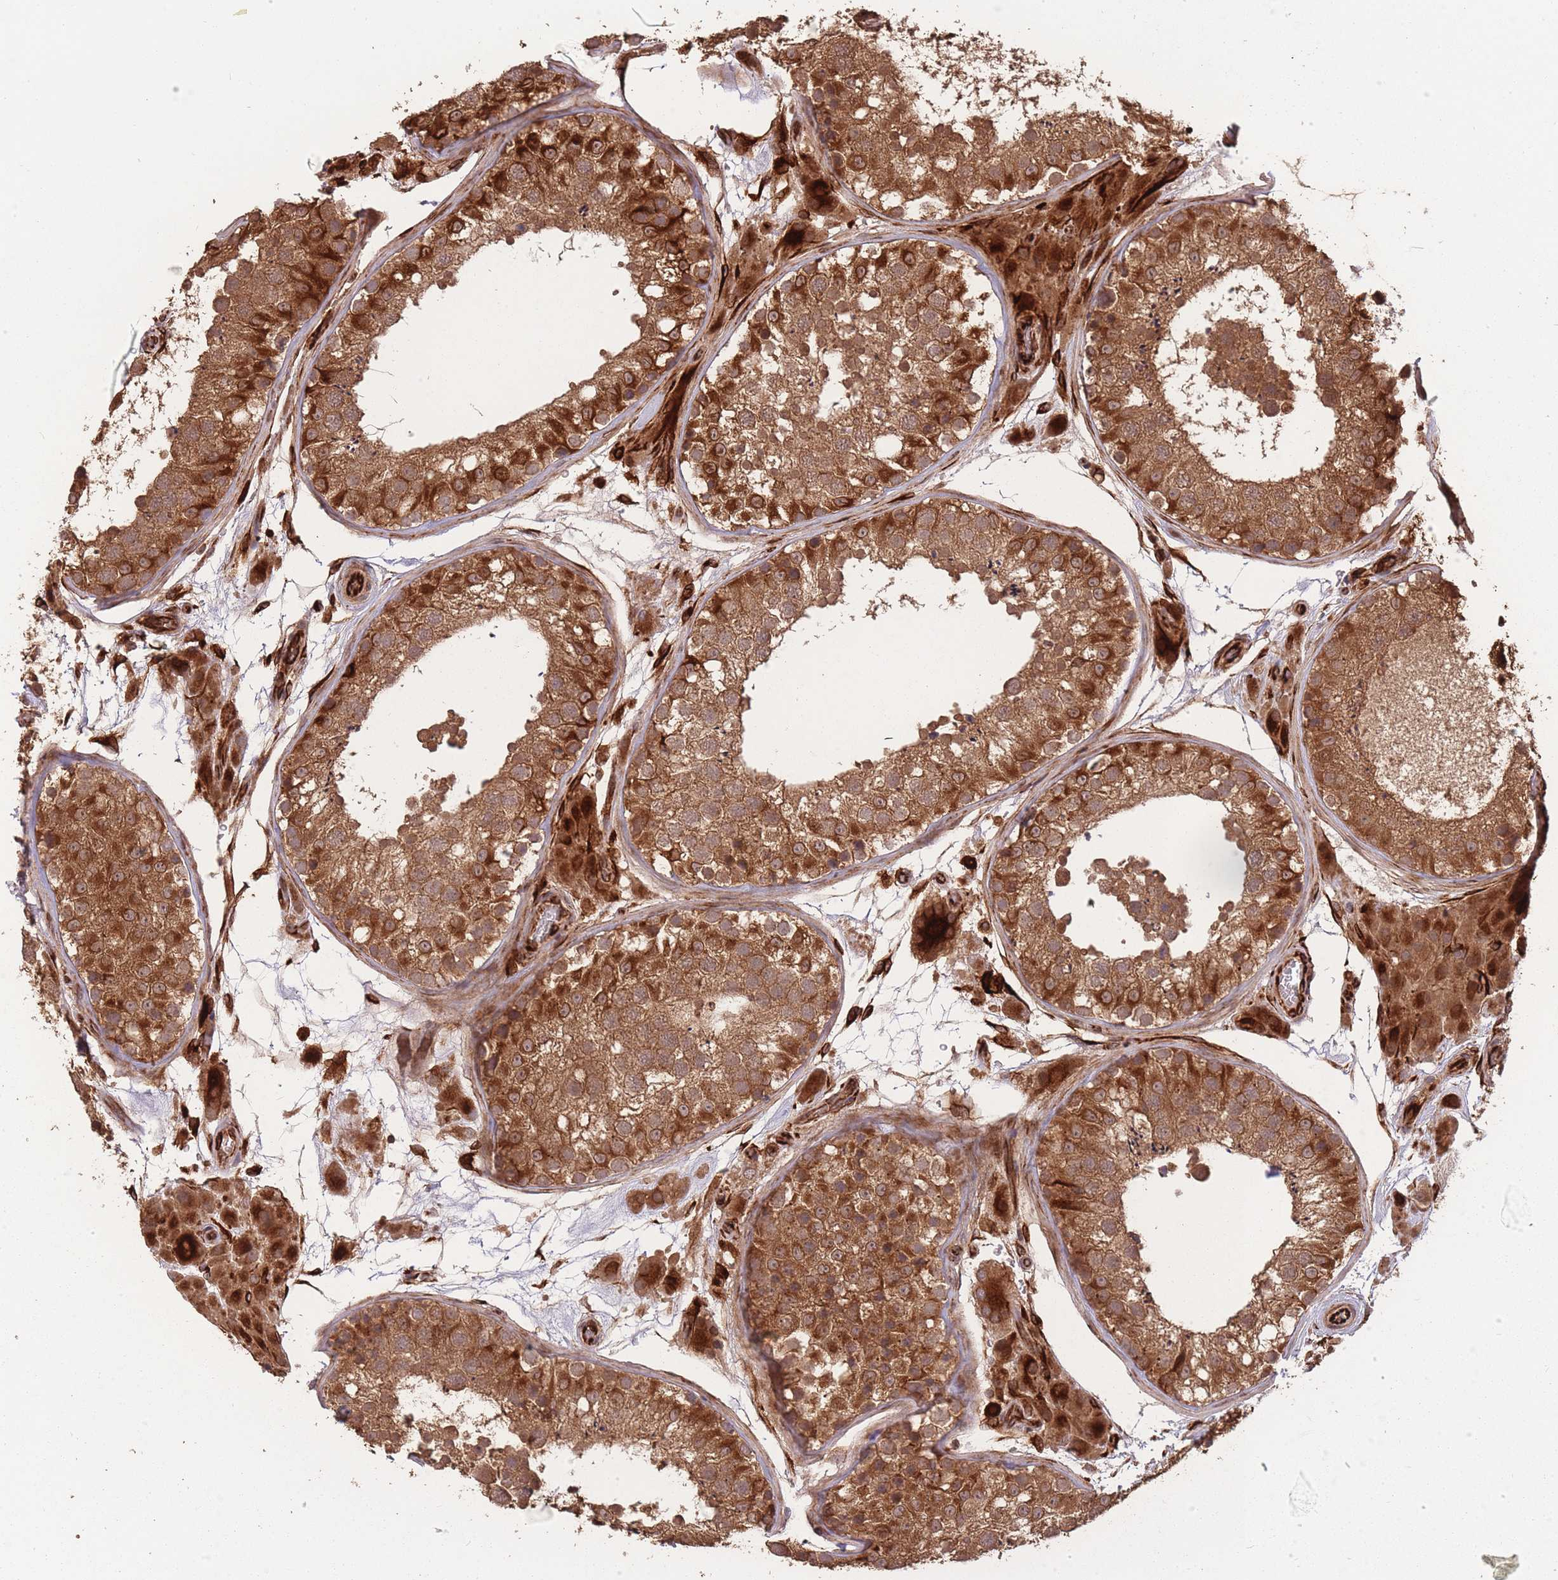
{"staining": {"intensity": "strong", "quantity": ">75%", "location": "cytoplasmic/membranous"}, "tissue": "testis", "cell_type": "Cells in seminiferous ducts", "image_type": "normal", "snomed": [{"axis": "morphology", "description": "Normal tissue, NOS"}, {"axis": "topography", "description": "Testis"}], "caption": "Testis stained with a protein marker demonstrates strong staining in cells in seminiferous ducts.", "gene": "ERBB3", "patient": {"sex": "male", "age": 26}}